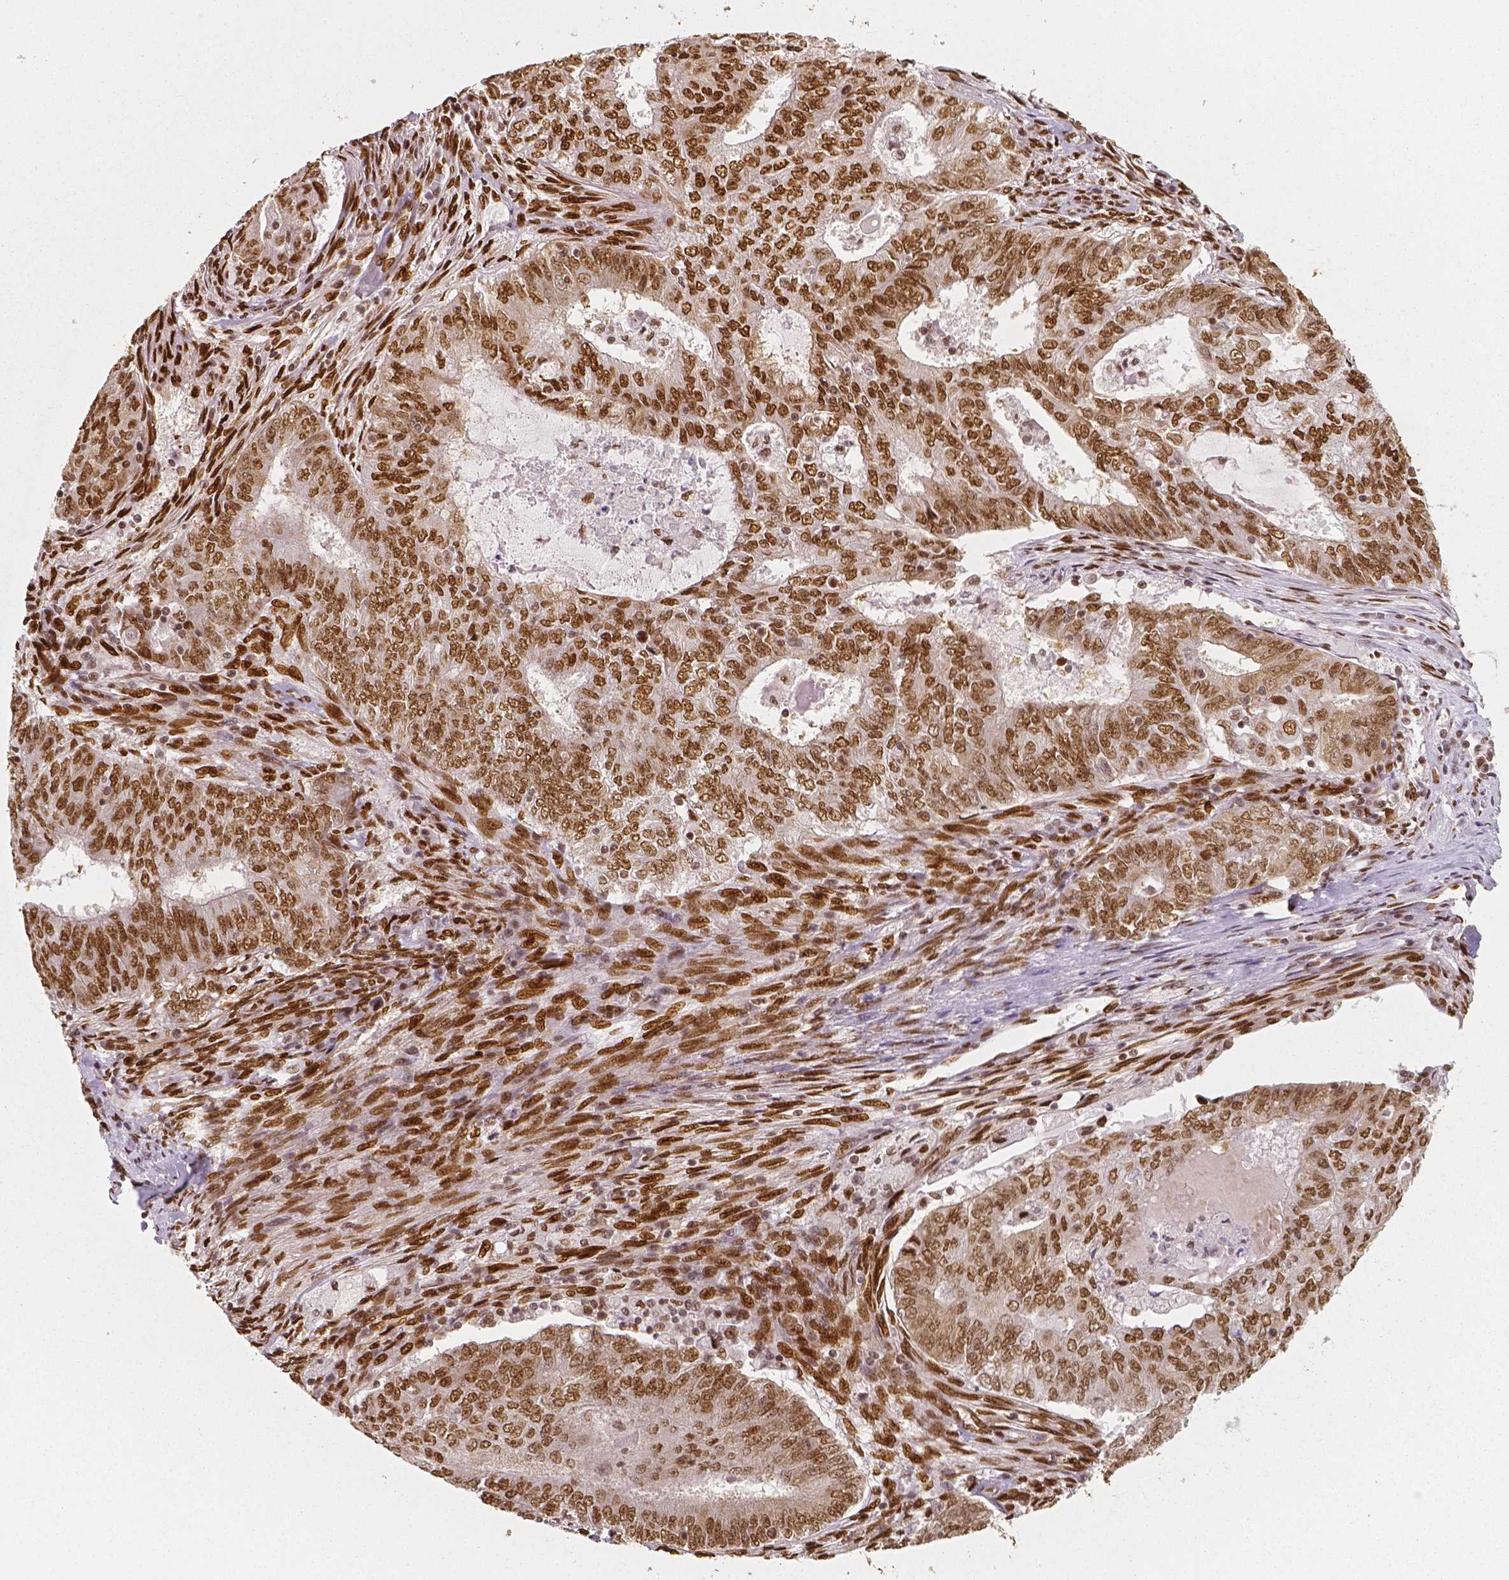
{"staining": {"intensity": "strong", "quantity": ">75%", "location": "nuclear"}, "tissue": "endometrial cancer", "cell_type": "Tumor cells", "image_type": "cancer", "snomed": [{"axis": "morphology", "description": "Adenocarcinoma, NOS"}, {"axis": "topography", "description": "Endometrium"}], "caption": "IHC micrograph of neoplastic tissue: human adenocarcinoma (endometrial) stained using immunohistochemistry (IHC) exhibits high levels of strong protein expression localized specifically in the nuclear of tumor cells, appearing as a nuclear brown color.", "gene": "NUCKS1", "patient": {"sex": "female", "age": 62}}